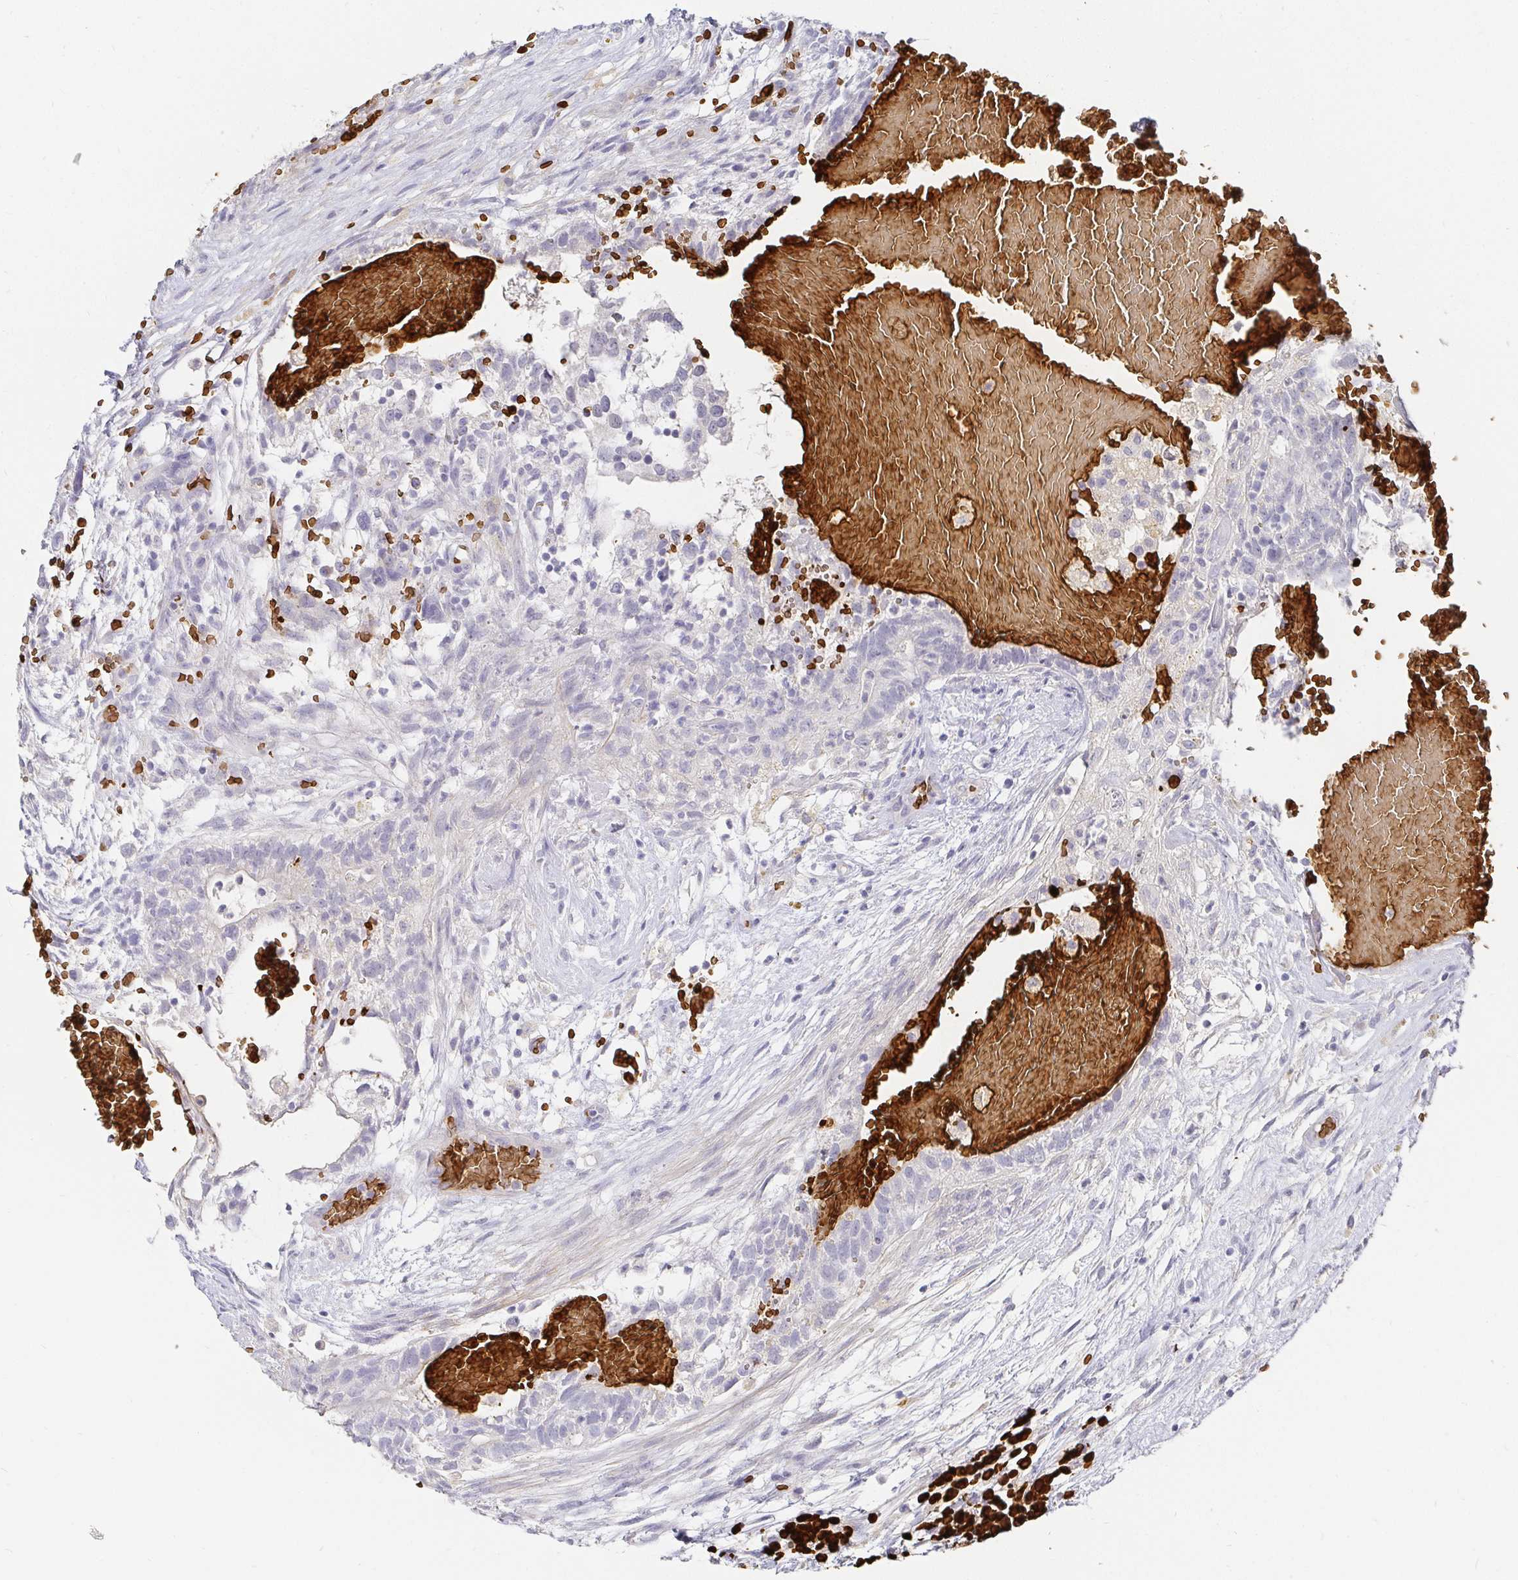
{"staining": {"intensity": "negative", "quantity": "none", "location": "none"}, "tissue": "testis cancer", "cell_type": "Tumor cells", "image_type": "cancer", "snomed": [{"axis": "morphology", "description": "Normal tissue, NOS"}, {"axis": "morphology", "description": "Carcinoma, Embryonal, NOS"}, {"axis": "topography", "description": "Testis"}], "caption": "Photomicrograph shows no protein staining in tumor cells of testis cancer tissue. (DAB (3,3'-diaminobenzidine) immunohistochemistry (IHC) with hematoxylin counter stain).", "gene": "FGF21", "patient": {"sex": "male", "age": 32}}